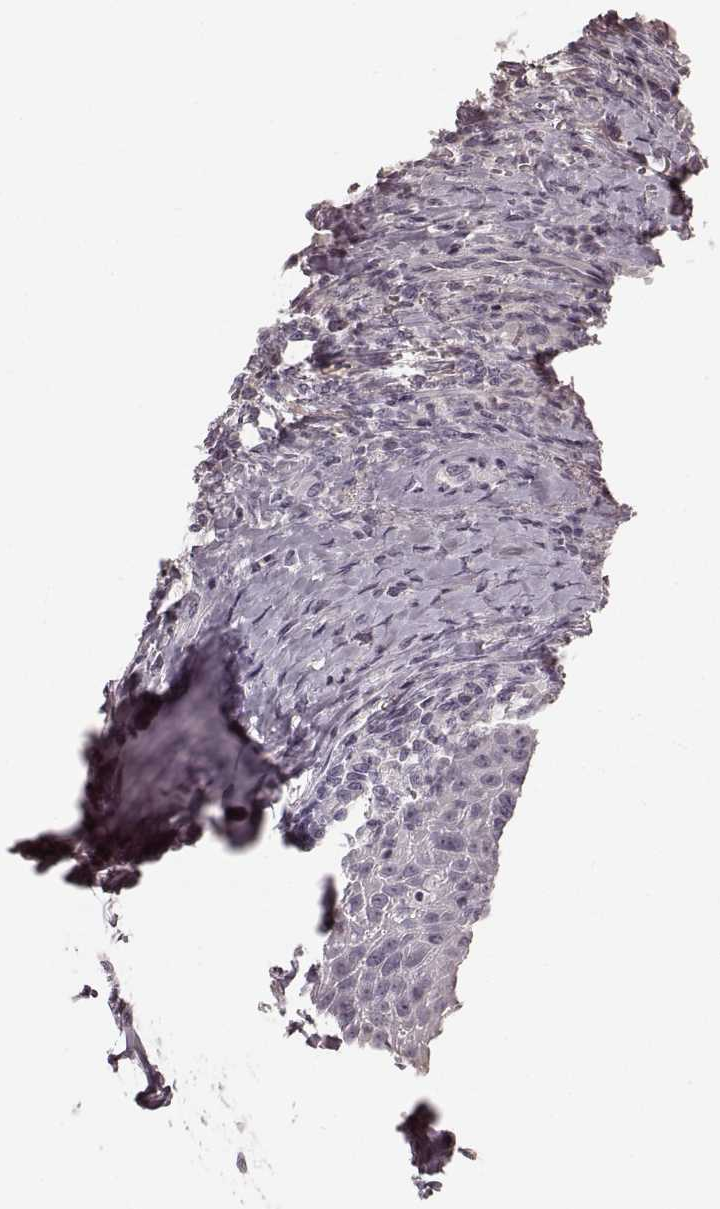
{"staining": {"intensity": "negative", "quantity": "none", "location": "none"}, "tissue": "head and neck cancer", "cell_type": "Tumor cells", "image_type": "cancer", "snomed": [{"axis": "morphology", "description": "Squamous cell carcinoma, NOS"}, {"axis": "topography", "description": "Head-Neck"}], "caption": "Immunohistochemical staining of squamous cell carcinoma (head and neck) reveals no significant staining in tumor cells.", "gene": "RIT2", "patient": {"sex": "male", "age": 69}}